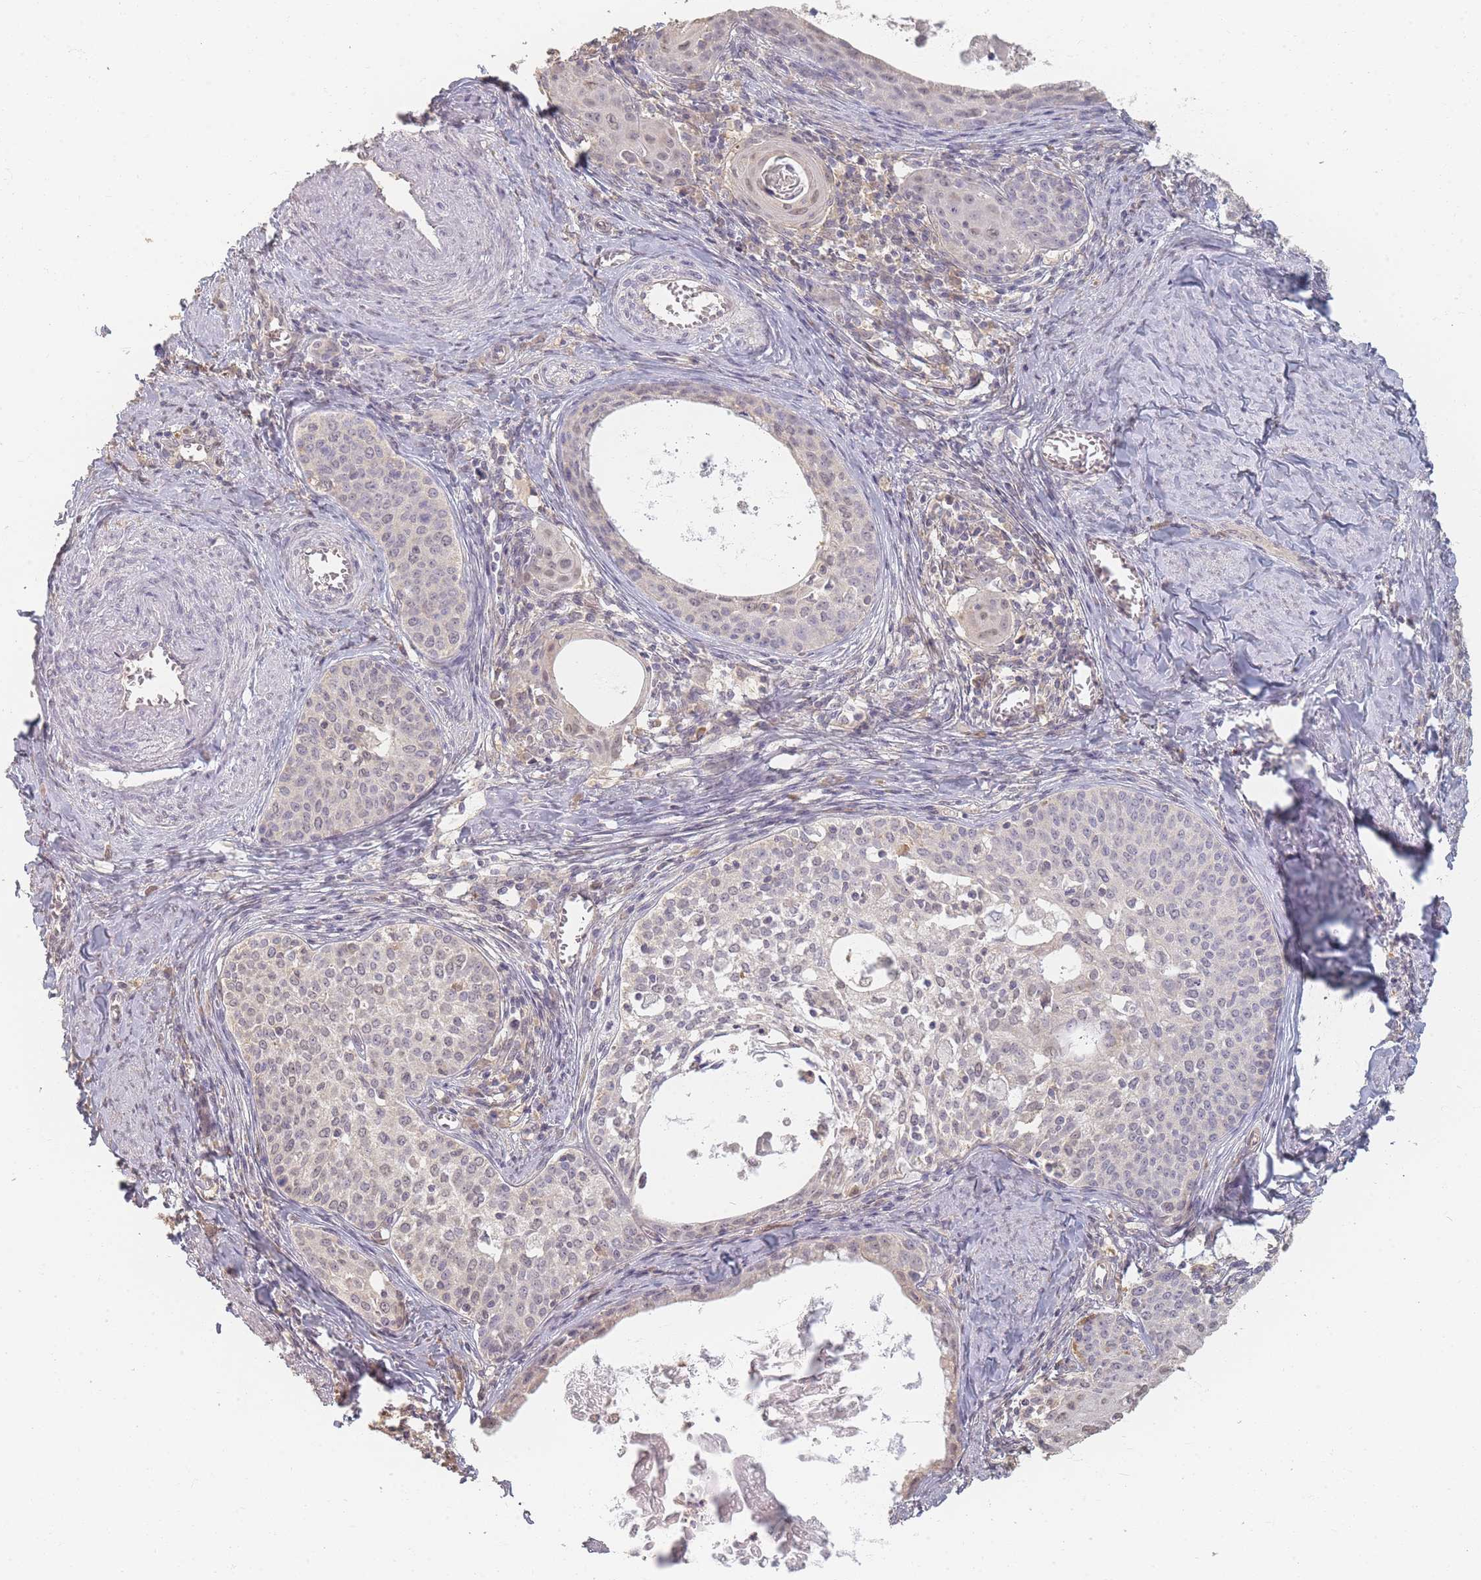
{"staining": {"intensity": "weak", "quantity": "<25%", "location": "nuclear"}, "tissue": "cervical cancer", "cell_type": "Tumor cells", "image_type": "cancer", "snomed": [{"axis": "morphology", "description": "Squamous cell carcinoma, NOS"}, {"axis": "morphology", "description": "Adenocarcinoma, NOS"}, {"axis": "topography", "description": "Cervix"}], "caption": "Tumor cells are negative for protein expression in human adenocarcinoma (cervical).", "gene": "RFTN1", "patient": {"sex": "female", "age": 52}}